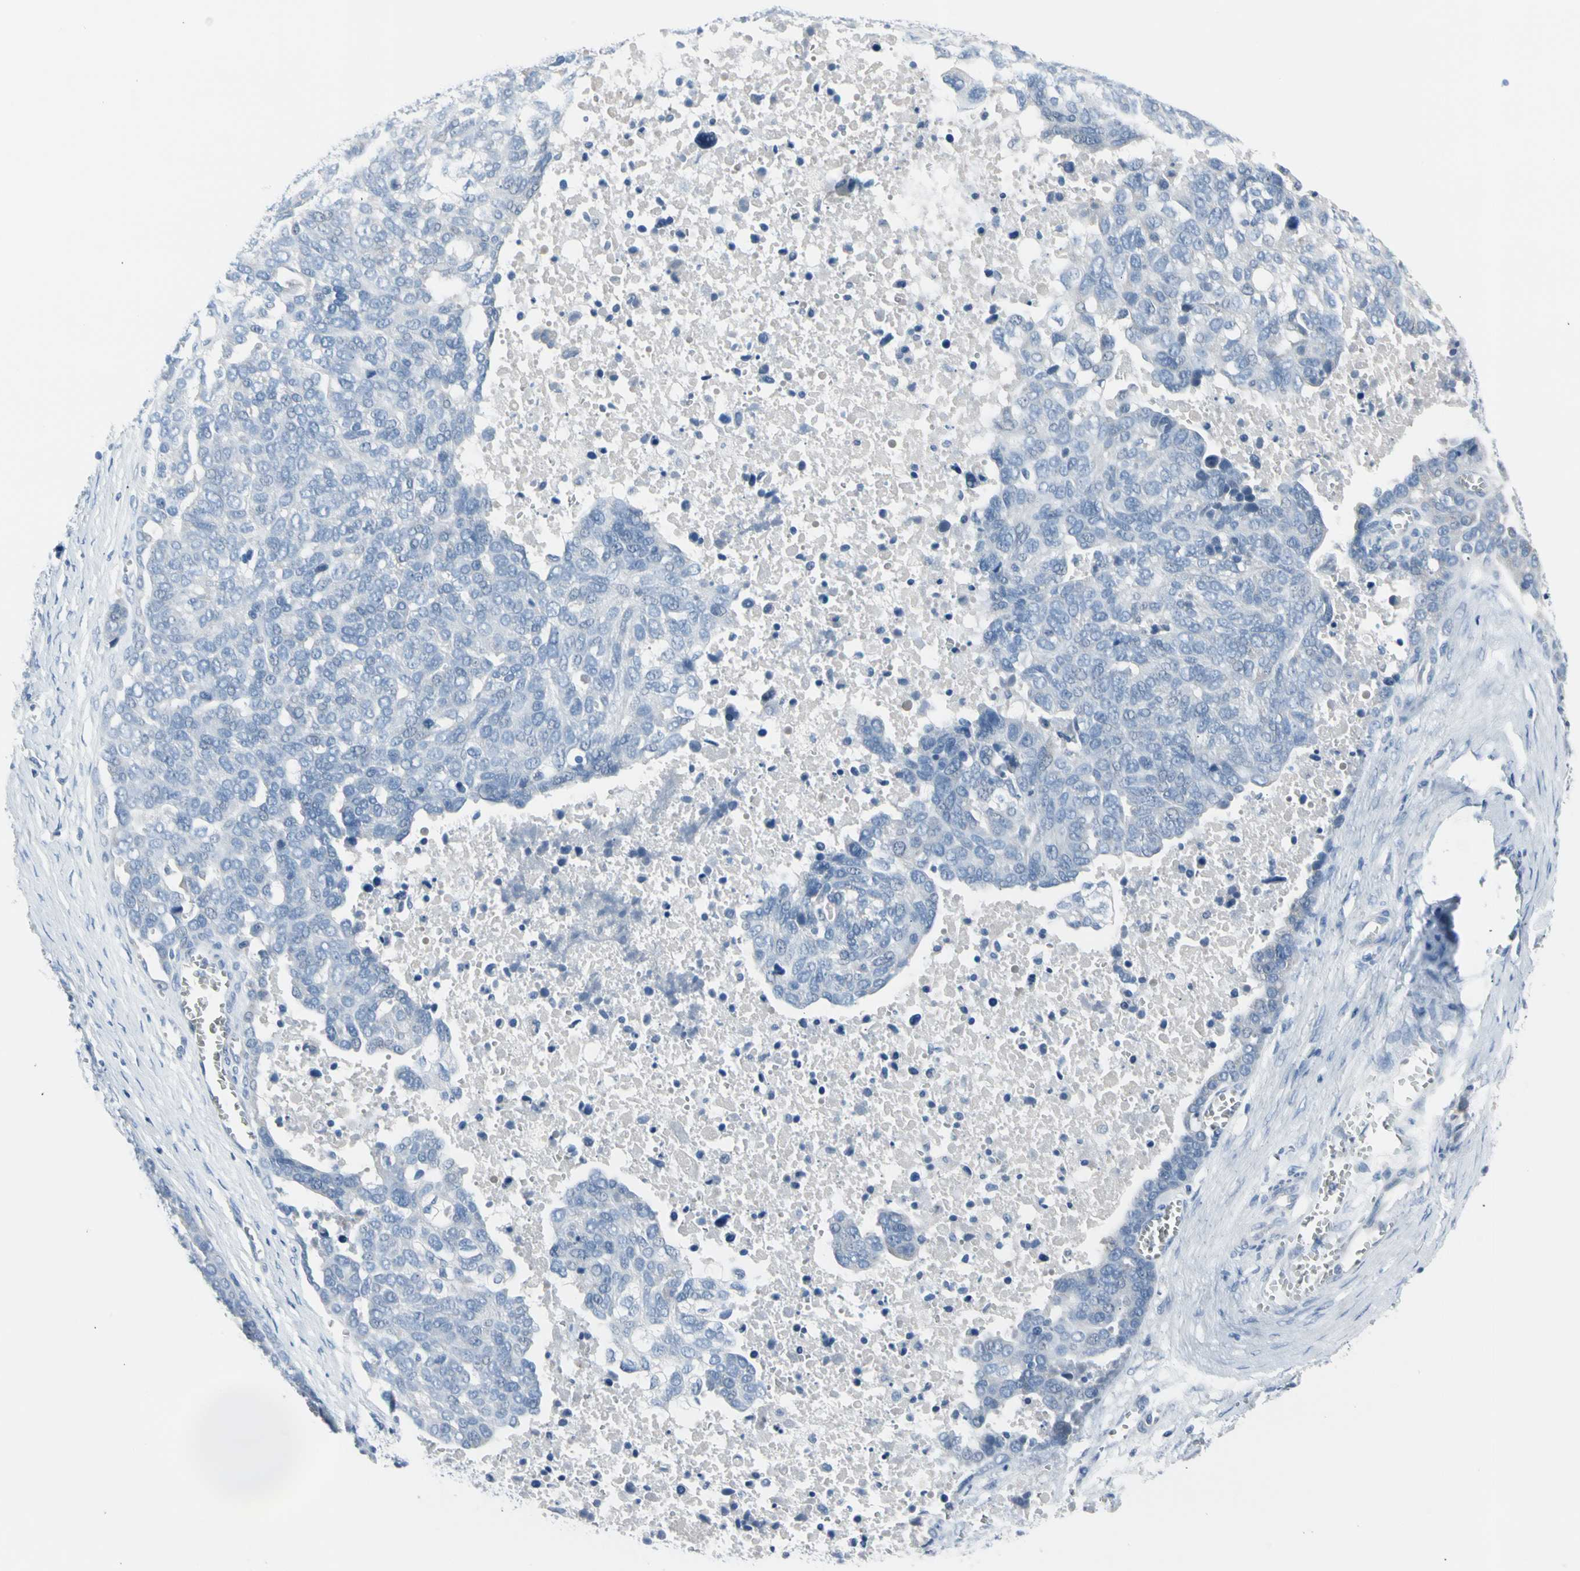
{"staining": {"intensity": "negative", "quantity": "none", "location": "none"}, "tissue": "ovarian cancer", "cell_type": "Tumor cells", "image_type": "cancer", "snomed": [{"axis": "morphology", "description": "Cystadenocarcinoma, serous, NOS"}, {"axis": "topography", "description": "Ovary"}], "caption": "This is an immunohistochemistry (IHC) histopathology image of human ovarian cancer (serous cystadenocarcinoma). There is no expression in tumor cells.", "gene": "TPO", "patient": {"sex": "female", "age": 44}}